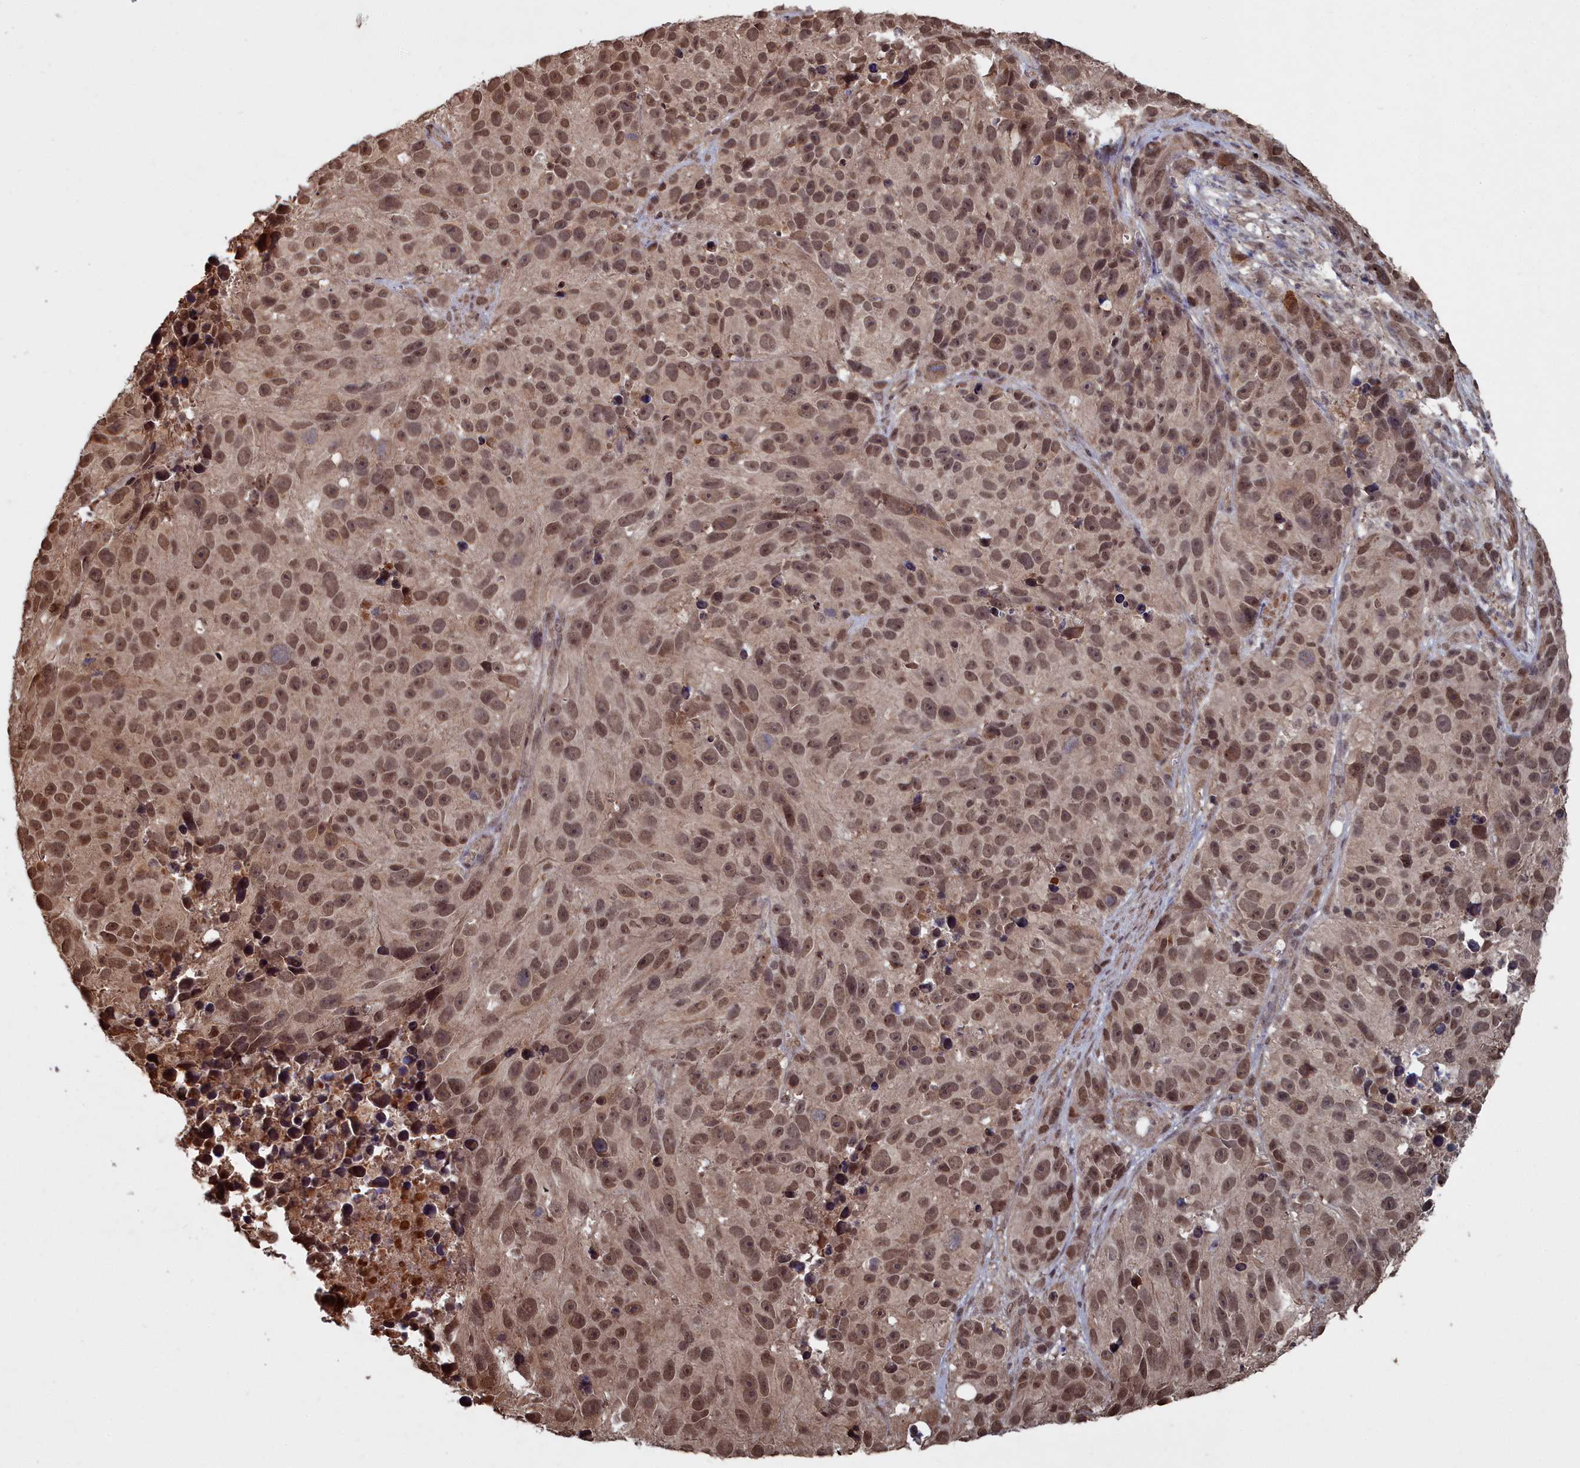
{"staining": {"intensity": "moderate", "quantity": ">75%", "location": "nuclear"}, "tissue": "melanoma", "cell_type": "Tumor cells", "image_type": "cancer", "snomed": [{"axis": "morphology", "description": "Malignant melanoma, NOS"}, {"axis": "topography", "description": "Skin"}], "caption": "Protein expression analysis of human malignant melanoma reveals moderate nuclear expression in approximately >75% of tumor cells. (IHC, brightfield microscopy, high magnification).", "gene": "CCNP", "patient": {"sex": "male", "age": 84}}